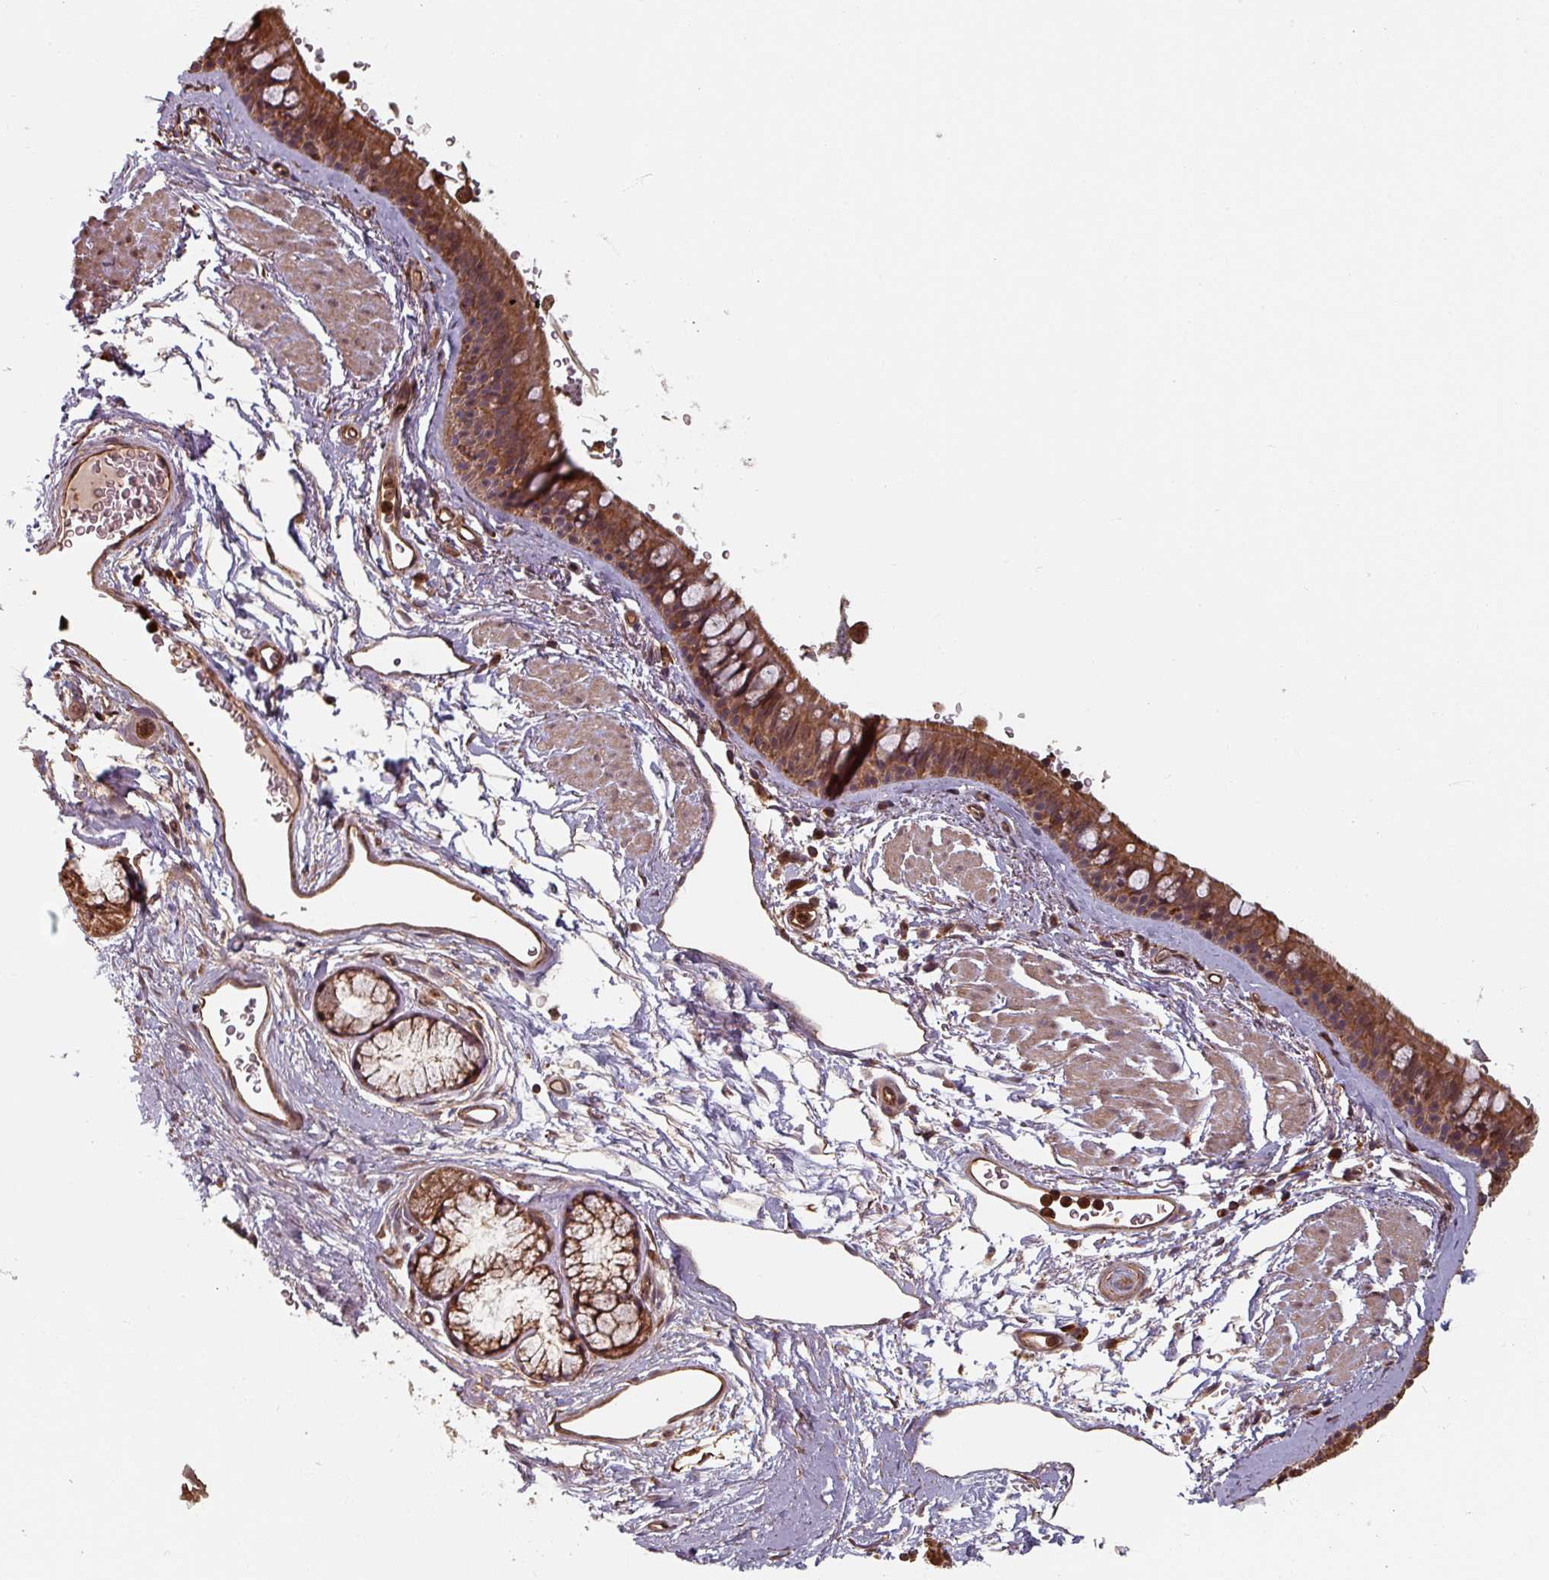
{"staining": {"intensity": "moderate", "quantity": "25%-75%", "location": "cytoplasmic/membranous"}, "tissue": "bronchus", "cell_type": "Respiratory epithelial cells", "image_type": "normal", "snomed": [{"axis": "morphology", "description": "Normal tissue, NOS"}, {"axis": "topography", "description": "Lymph node"}, {"axis": "topography", "description": "Cartilage tissue"}, {"axis": "topography", "description": "Bronchus"}], "caption": "This histopathology image demonstrates normal bronchus stained with immunohistochemistry to label a protein in brown. The cytoplasmic/membranous of respiratory epithelial cells show moderate positivity for the protein. Nuclei are counter-stained blue.", "gene": "EID1", "patient": {"sex": "female", "age": 70}}